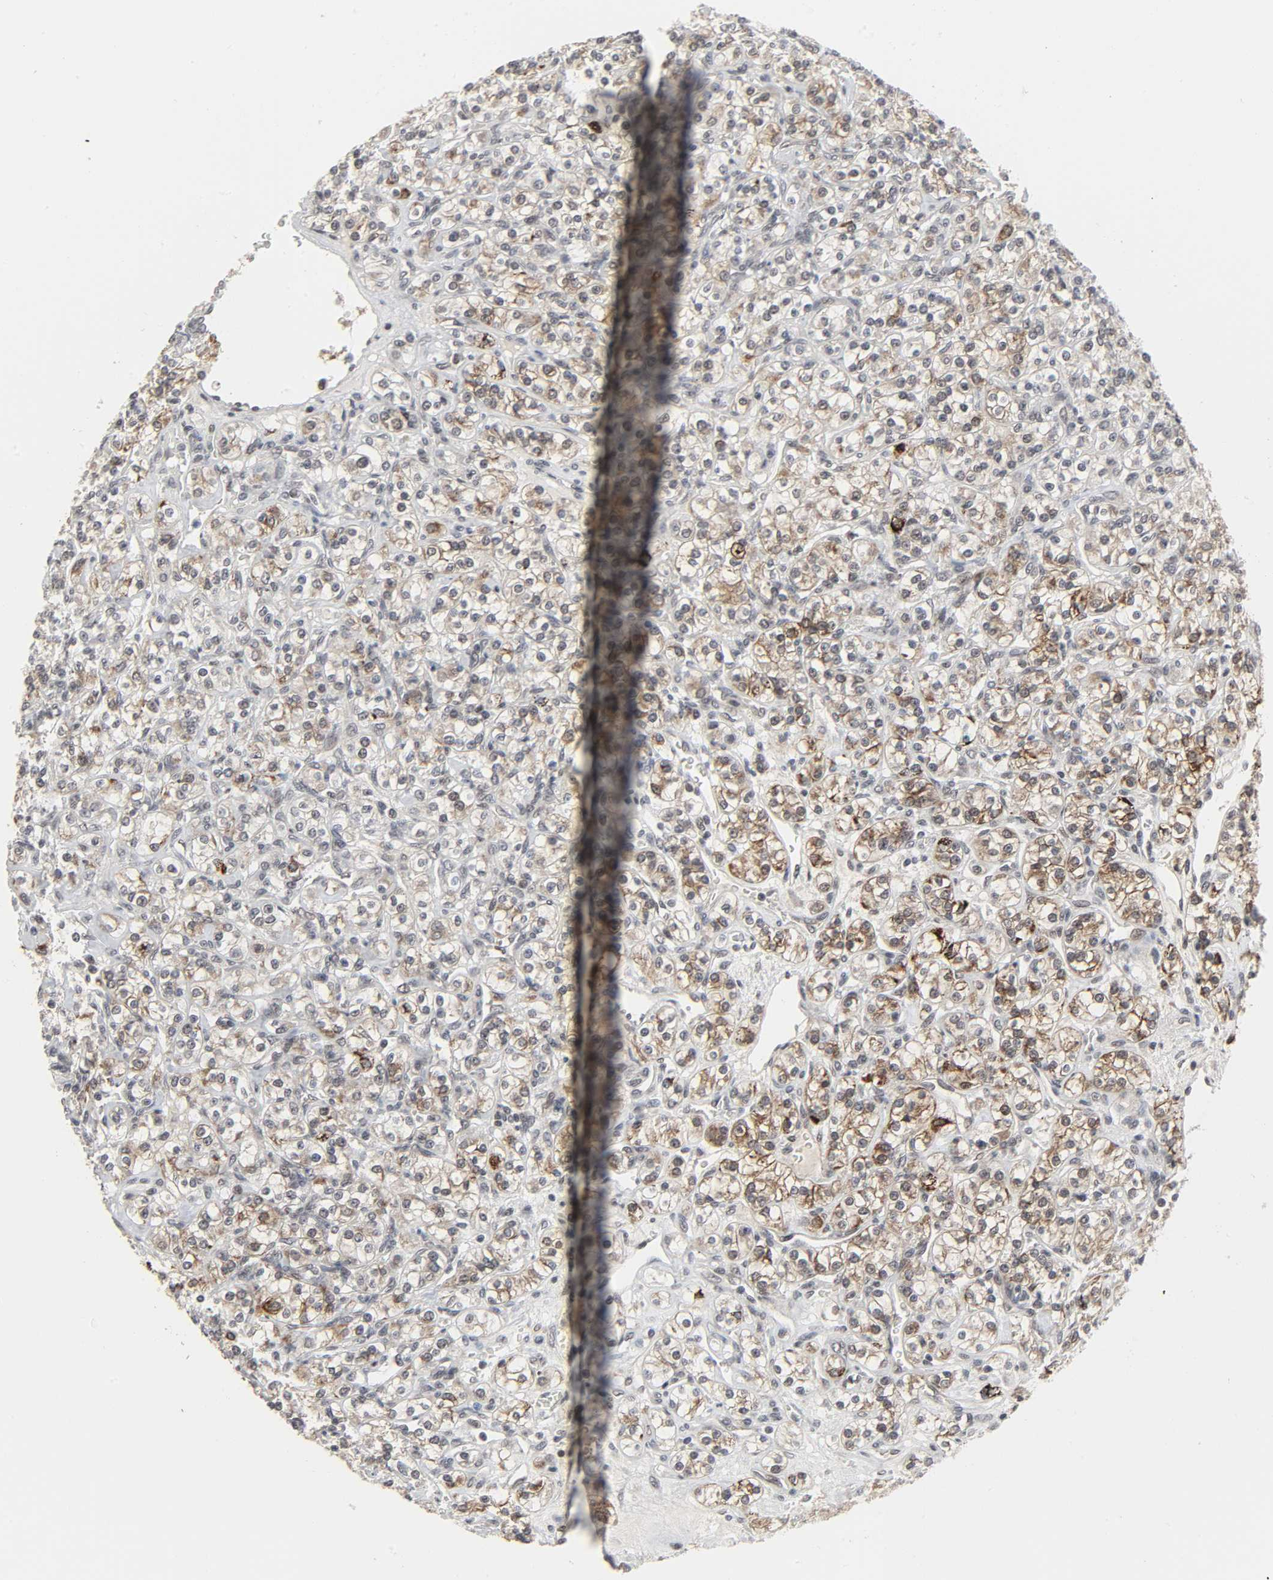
{"staining": {"intensity": "moderate", "quantity": "25%-75%", "location": "cytoplasmic/membranous"}, "tissue": "renal cancer", "cell_type": "Tumor cells", "image_type": "cancer", "snomed": [{"axis": "morphology", "description": "Adenocarcinoma, NOS"}, {"axis": "topography", "description": "Kidney"}], "caption": "Renal cancer (adenocarcinoma) stained with immunohistochemistry (IHC) demonstrates moderate cytoplasmic/membranous staining in about 25%-75% of tumor cells.", "gene": "MUC1", "patient": {"sex": "male", "age": 77}}